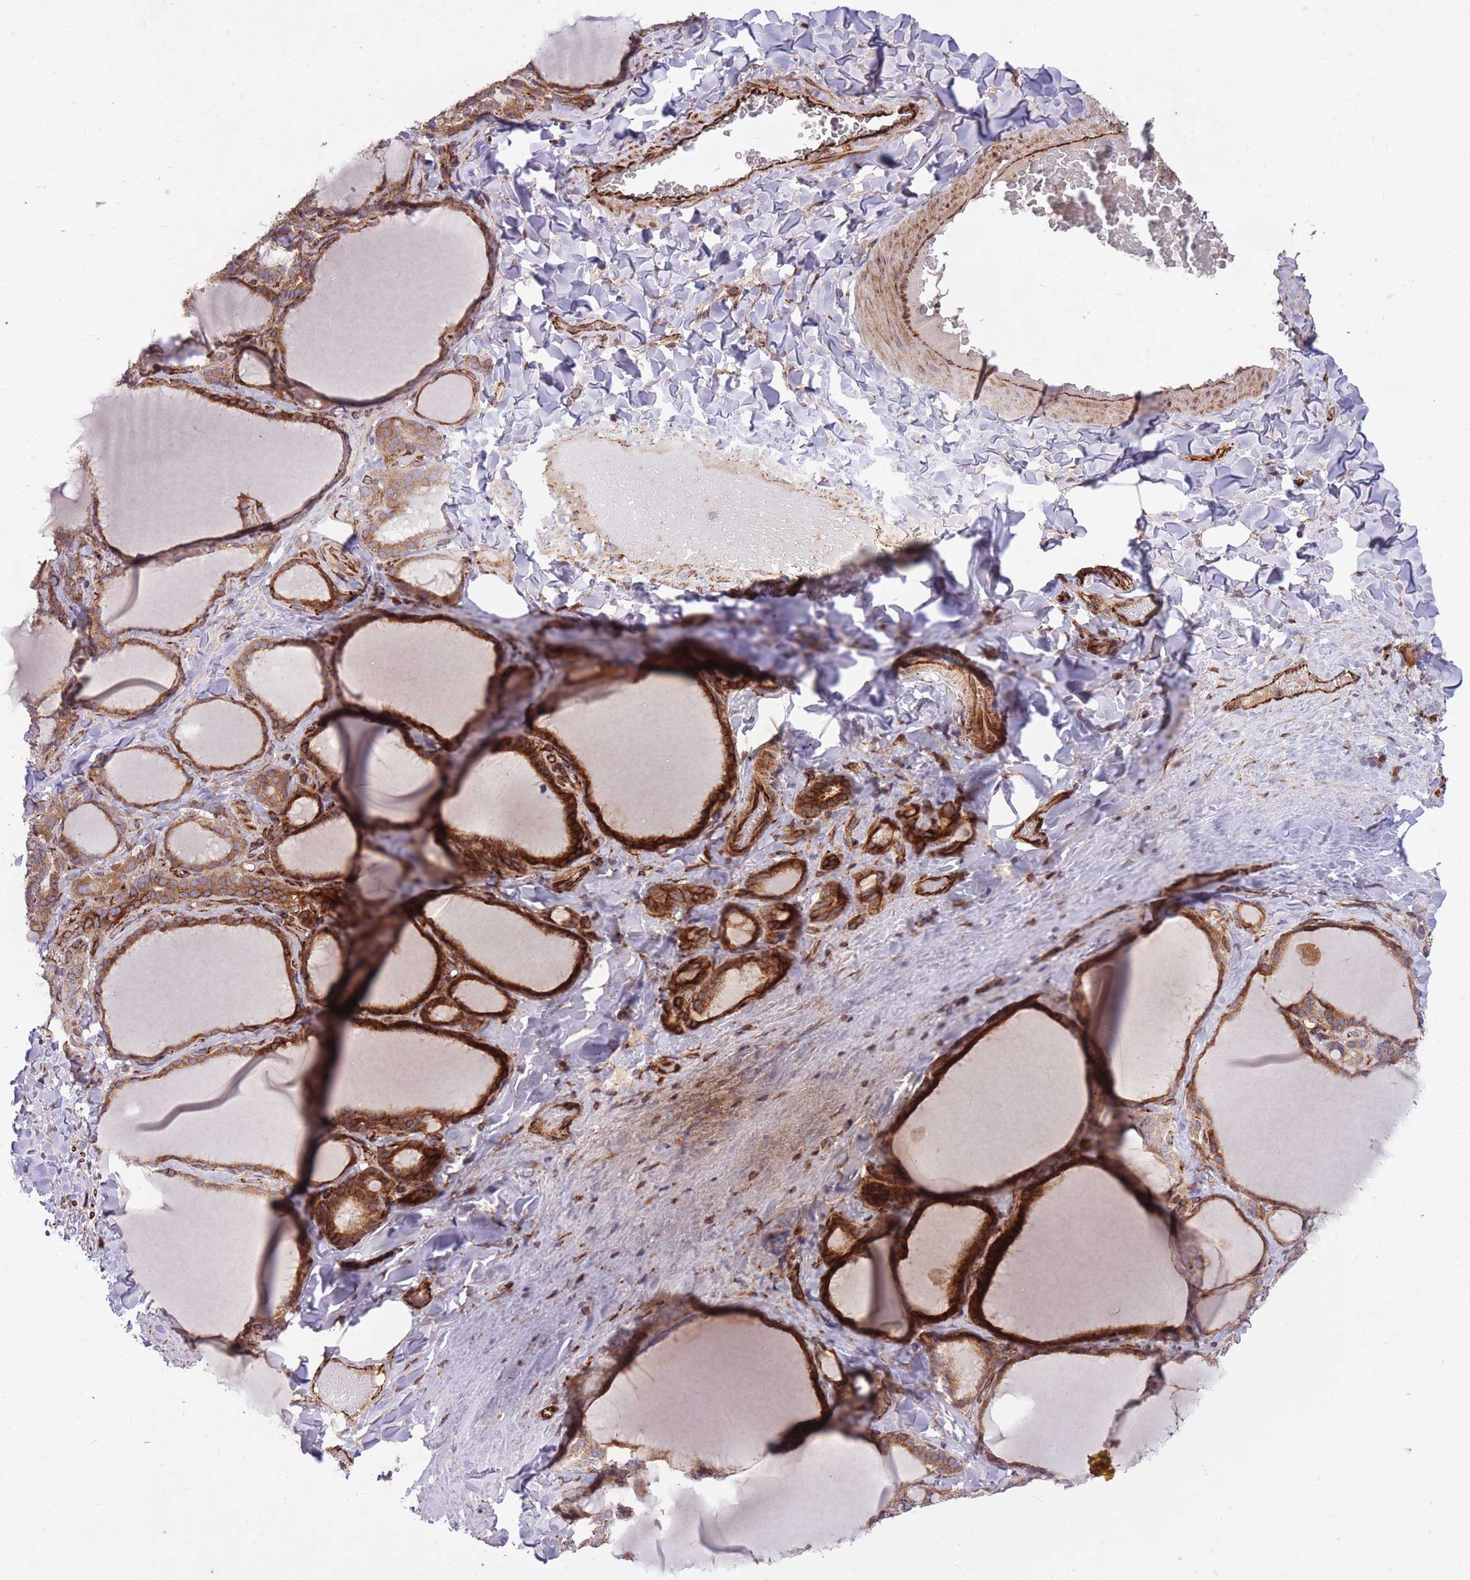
{"staining": {"intensity": "strong", "quantity": "25%-75%", "location": "cytoplasmic/membranous"}, "tissue": "thyroid gland", "cell_type": "Glandular cells", "image_type": "normal", "snomed": [{"axis": "morphology", "description": "Normal tissue, NOS"}, {"axis": "topography", "description": "Thyroid gland"}], "caption": "IHC photomicrograph of normal thyroid gland: human thyroid gland stained using immunohistochemistry displays high levels of strong protein expression localized specifically in the cytoplasmic/membranous of glandular cells, appearing as a cytoplasmic/membranous brown color.", "gene": "CISH", "patient": {"sex": "female", "age": 31}}